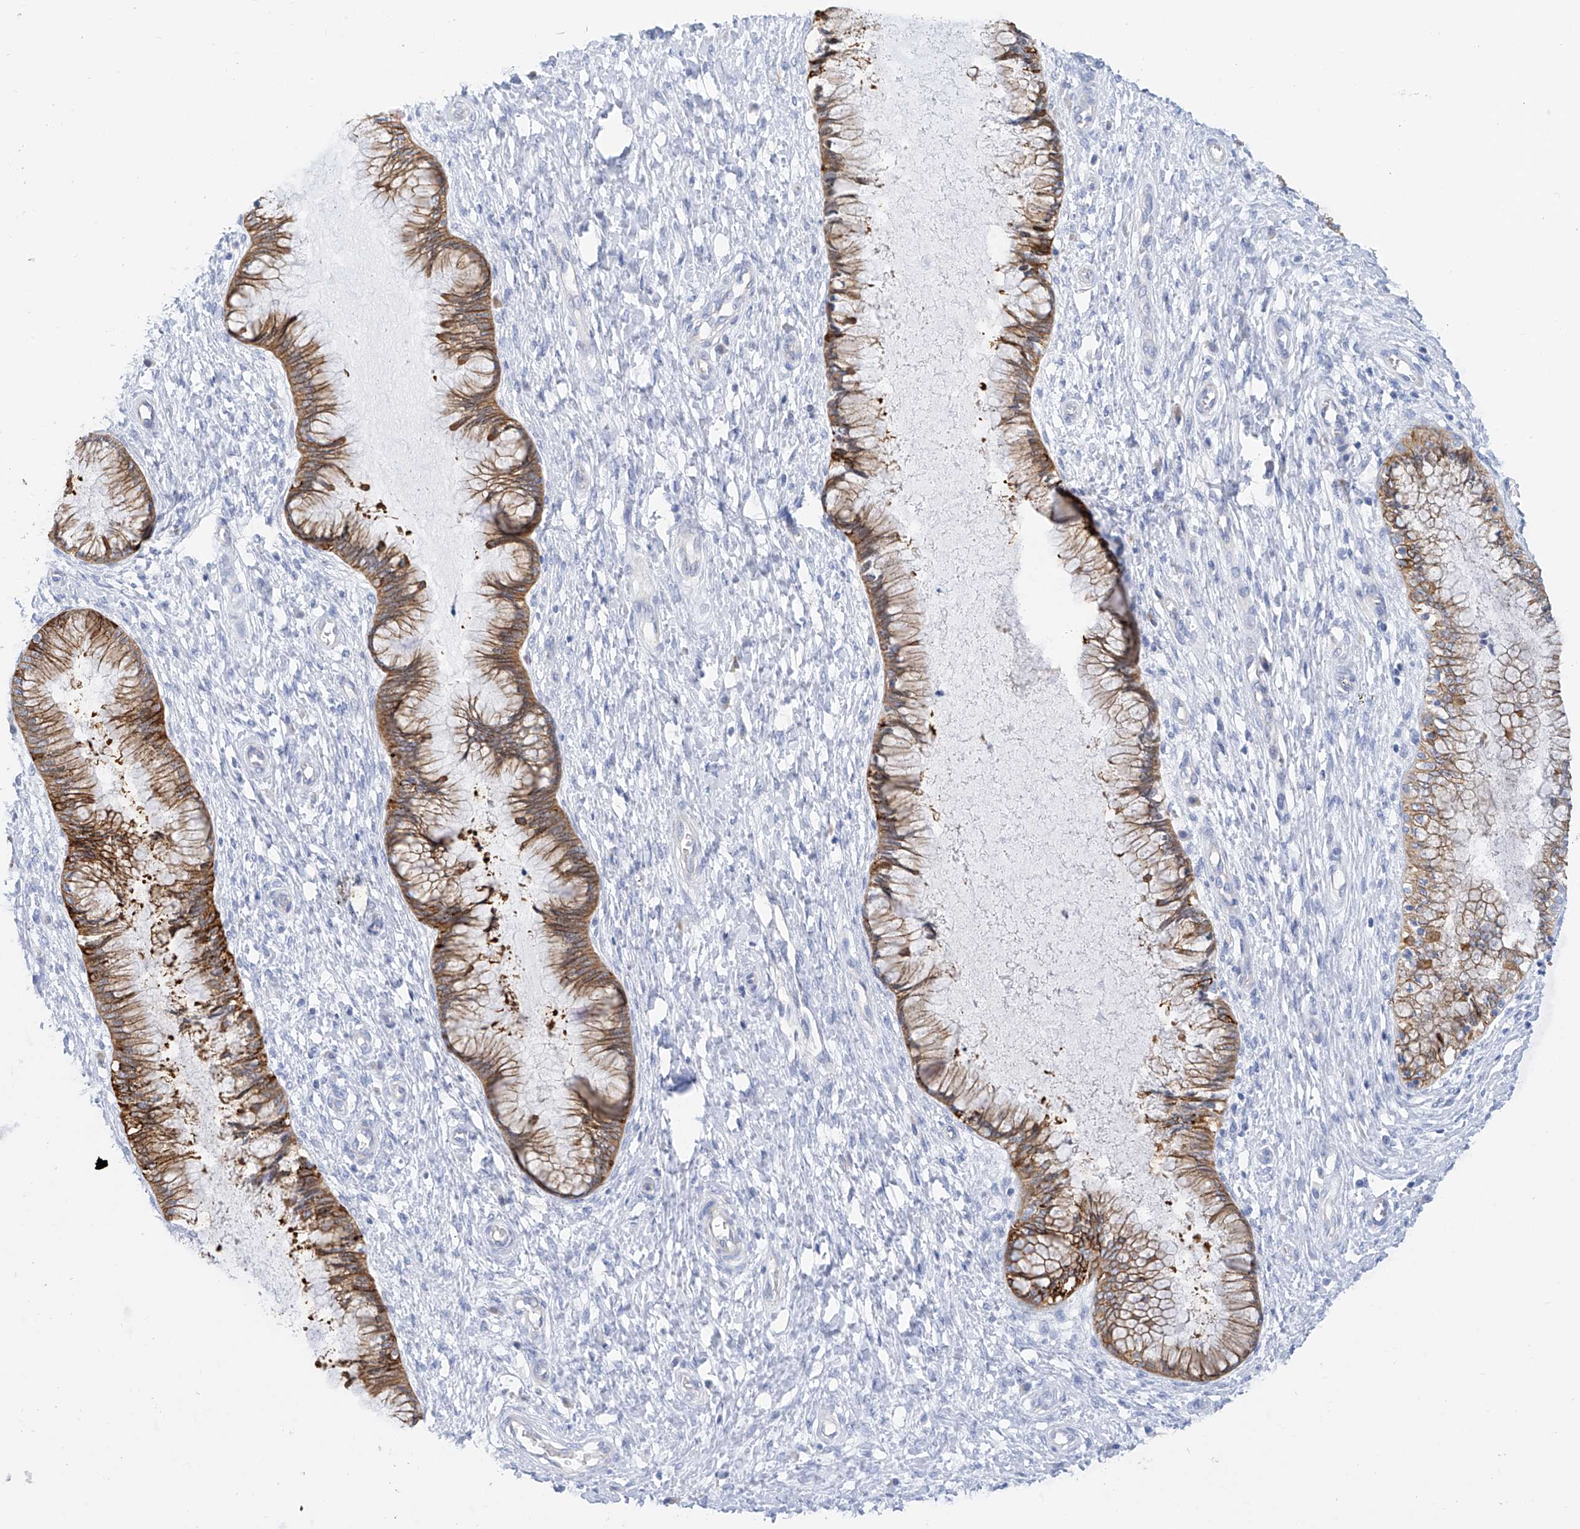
{"staining": {"intensity": "strong", "quantity": ">75%", "location": "cytoplasmic/membranous"}, "tissue": "cervix", "cell_type": "Glandular cells", "image_type": "normal", "snomed": [{"axis": "morphology", "description": "Normal tissue, NOS"}, {"axis": "topography", "description": "Cervix"}], "caption": "This micrograph demonstrates unremarkable cervix stained with IHC to label a protein in brown. The cytoplasmic/membranous of glandular cells show strong positivity for the protein. Nuclei are counter-stained blue.", "gene": "PIK3C2B", "patient": {"sex": "female", "age": 55}}